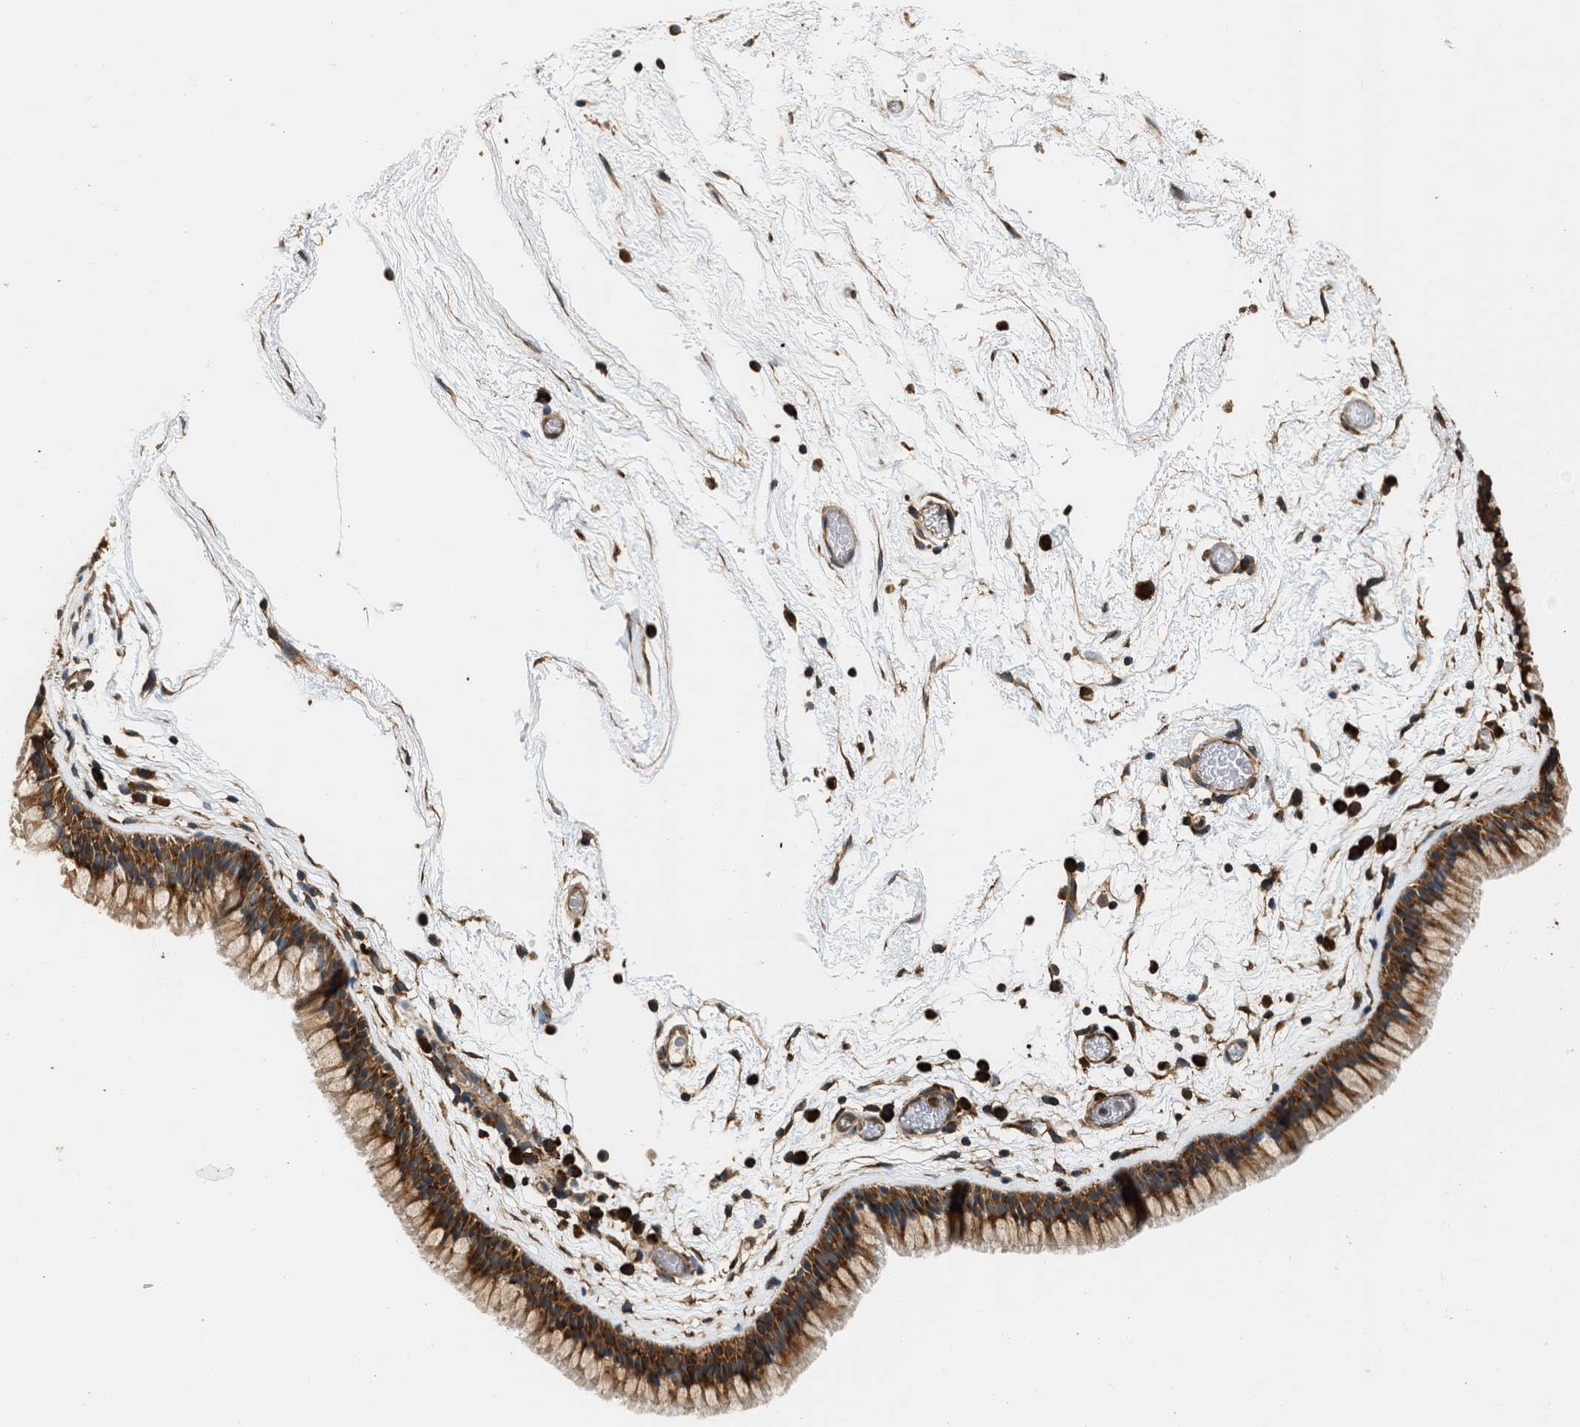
{"staining": {"intensity": "strong", "quantity": ">75%", "location": "cytoplasmic/membranous"}, "tissue": "nasopharynx", "cell_type": "Respiratory epithelial cells", "image_type": "normal", "snomed": [{"axis": "morphology", "description": "Normal tissue, NOS"}, {"axis": "morphology", "description": "Inflammation, NOS"}, {"axis": "topography", "description": "Nasopharynx"}], "caption": "Immunohistochemical staining of unremarkable human nasopharynx reveals strong cytoplasmic/membranous protein expression in about >75% of respiratory epithelial cells. The staining was performed using DAB (3,3'-diaminobenzidine) to visualize the protein expression in brown, while the nuclei were stained in blue with hematoxylin (Magnification: 20x).", "gene": "SLC36A4", "patient": {"sex": "male", "age": 48}}